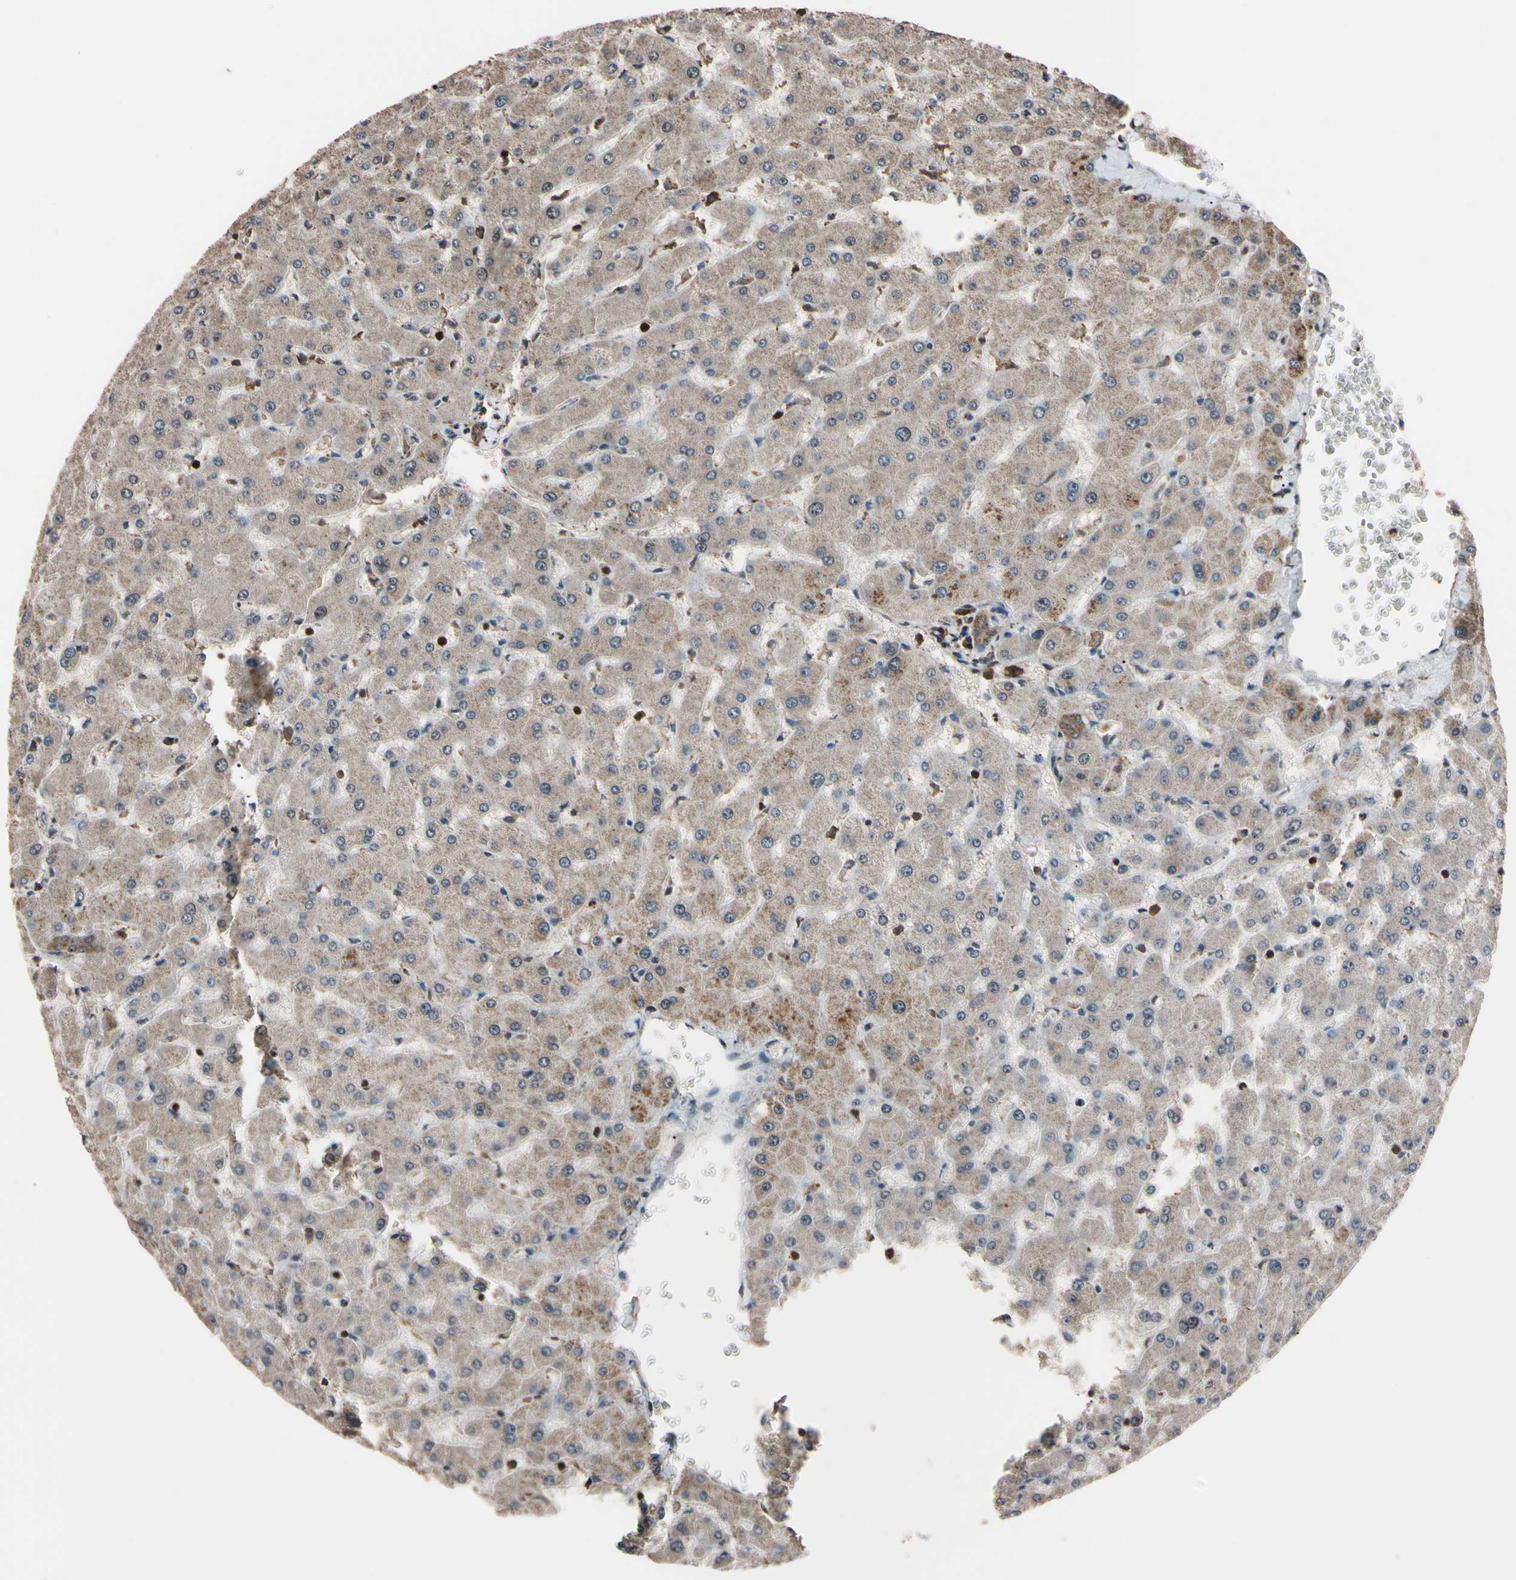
{"staining": {"intensity": "negative", "quantity": "none", "location": "none"}, "tissue": "liver", "cell_type": "Cholangiocytes", "image_type": "normal", "snomed": [{"axis": "morphology", "description": "Normal tissue, NOS"}, {"axis": "topography", "description": "Liver"}], "caption": "IHC of normal liver reveals no staining in cholangiocytes.", "gene": "TNFRSF1A", "patient": {"sex": "female", "age": 63}}